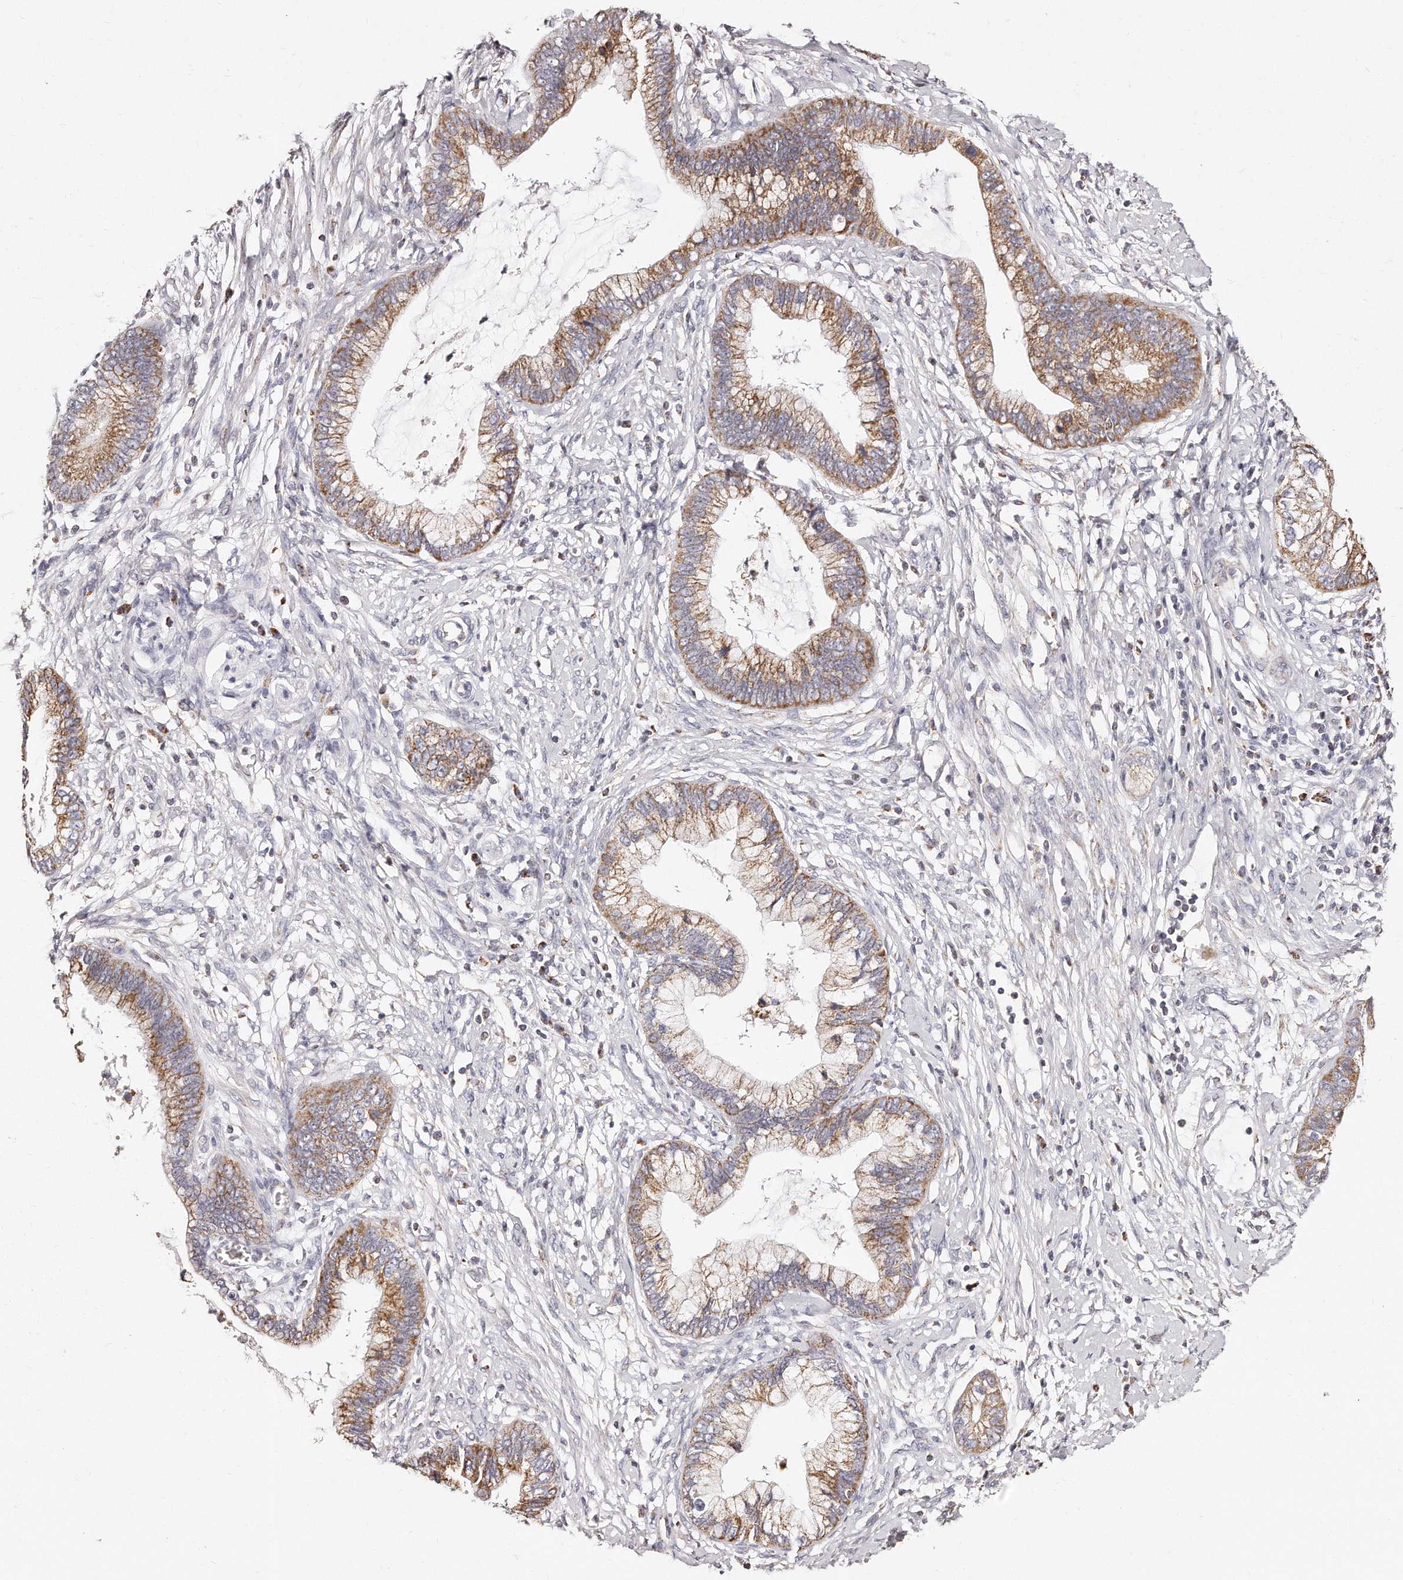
{"staining": {"intensity": "moderate", "quantity": ">75%", "location": "cytoplasmic/membranous"}, "tissue": "cervical cancer", "cell_type": "Tumor cells", "image_type": "cancer", "snomed": [{"axis": "morphology", "description": "Adenocarcinoma, NOS"}, {"axis": "topography", "description": "Cervix"}], "caption": "Brown immunohistochemical staining in cervical cancer (adenocarcinoma) shows moderate cytoplasmic/membranous expression in approximately >75% of tumor cells. The staining is performed using DAB (3,3'-diaminobenzidine) brown chromogen to label protein expression. The nuclei are counter-stained blue using hematoxylin.", "gene": "RTKN", "patient": {"sex": "female", "age": 44}}